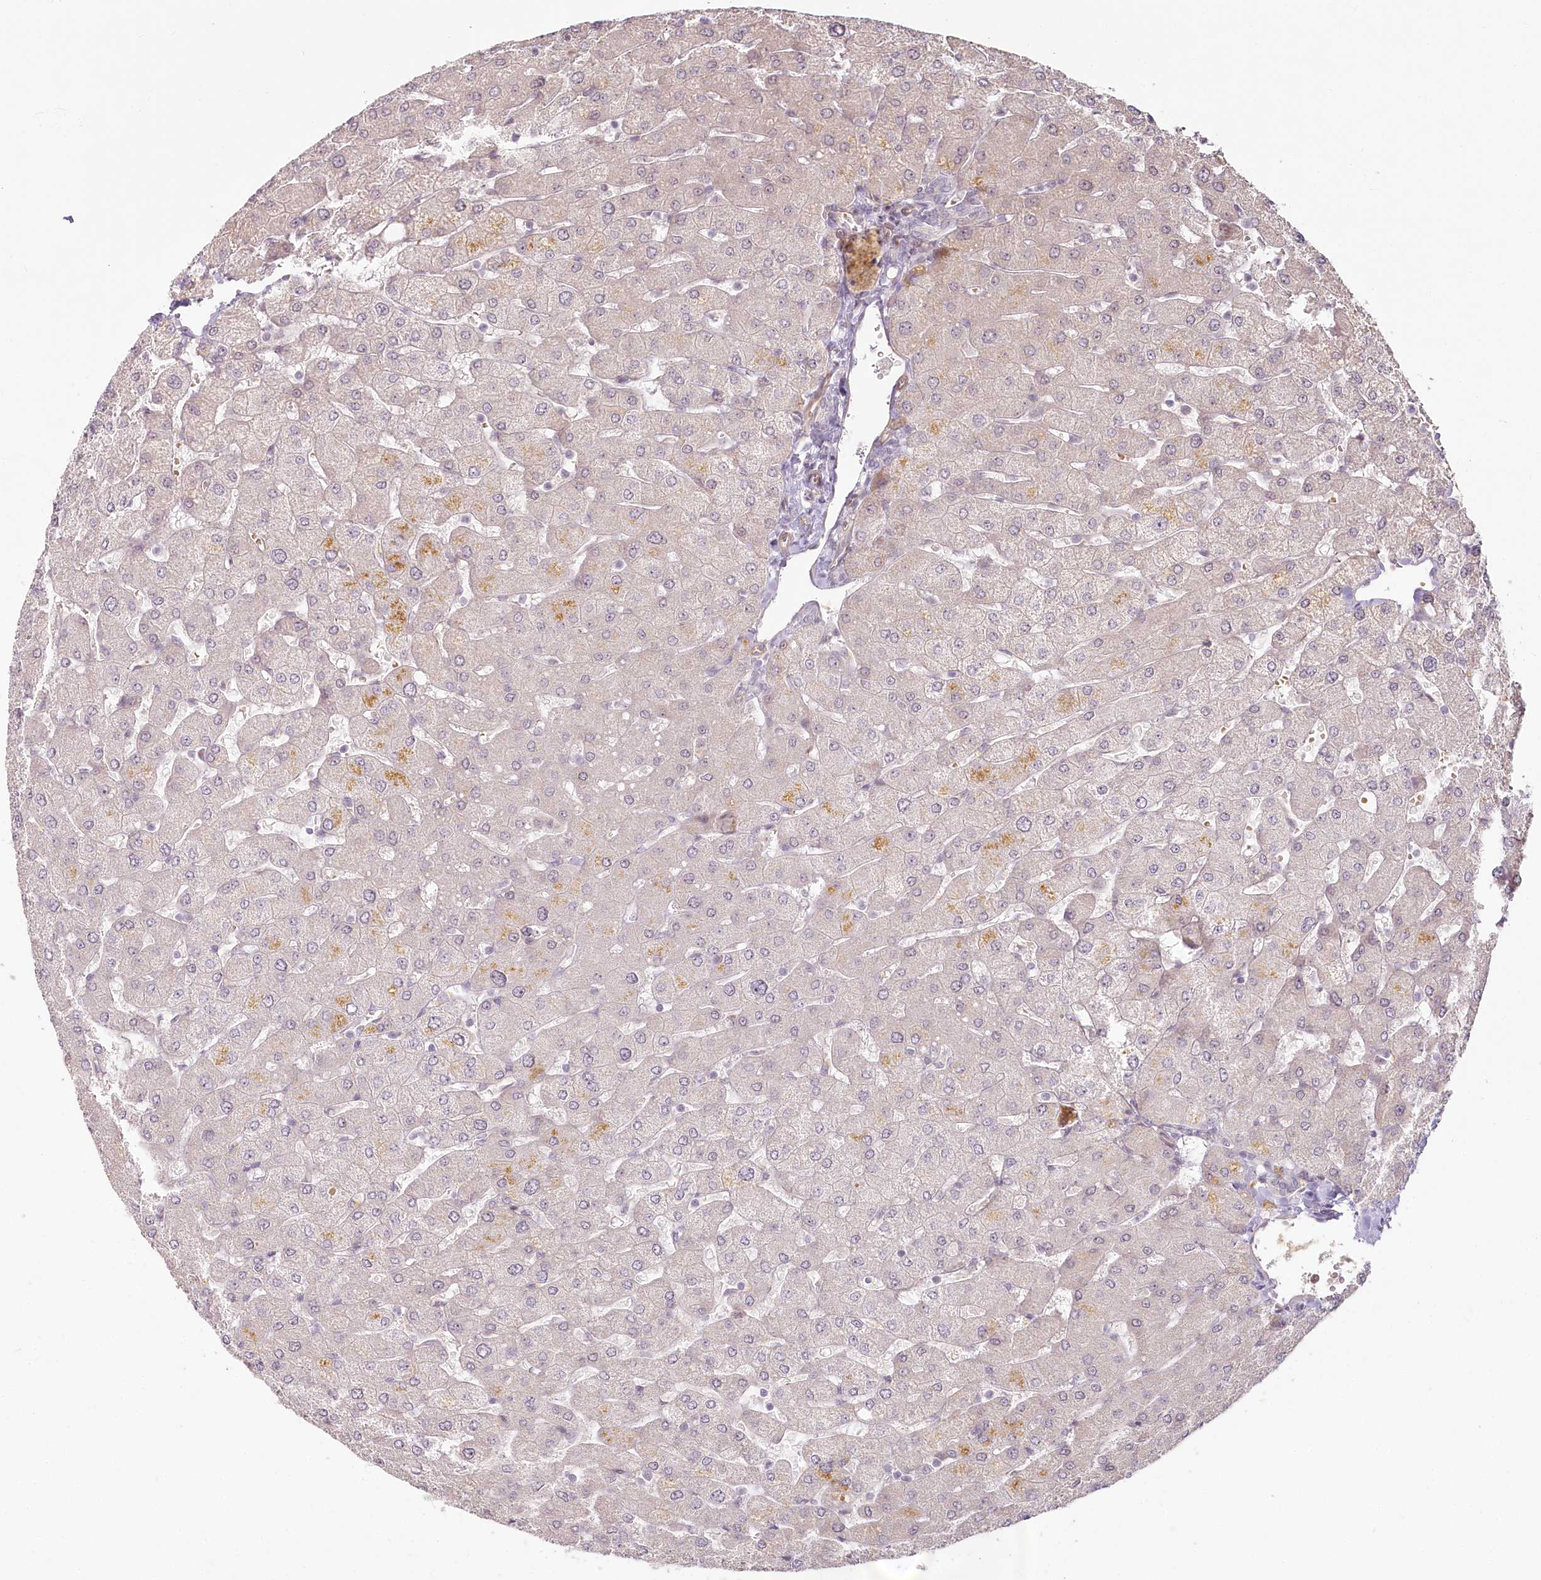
{"staining": {"intensity": "negative", "quantity": "none", "location": "none"}, "tissue": "liver", "cell_type": "Cholangiocytes", "image_type": "normal", "snomed": [{"axis": "morphology", "description": "Normal tissue, NOS"}, {"axis": "topography", "description": "Liver"}], "caption": "An image of liver stained for a protein exhibits no brown staining in cholangiocytes.", "gene": "EXOSC7", "patient": {"sex": "male", "age": 55}}